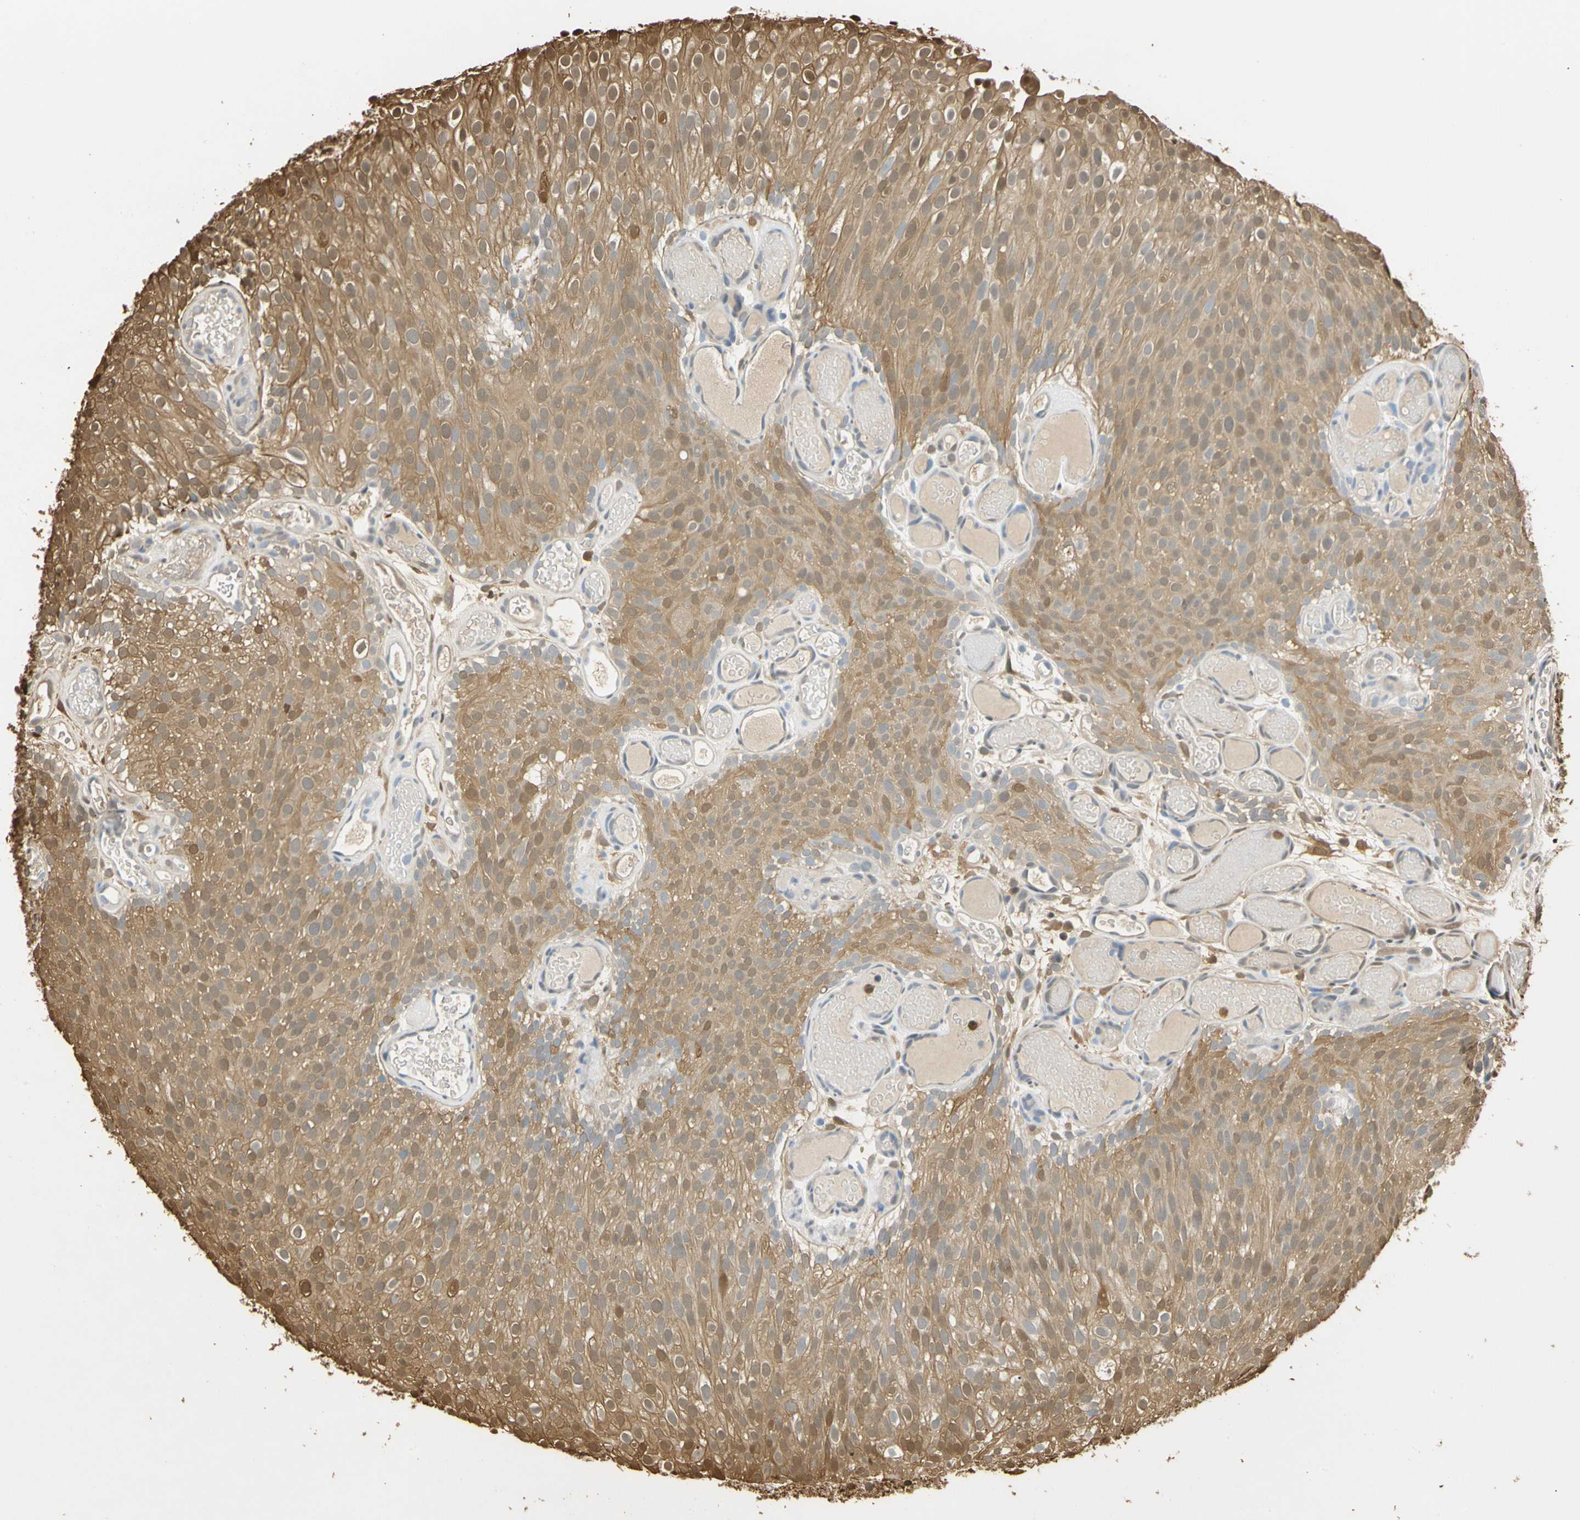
{"staining": {"intensity": "moderate", "quantity": ">75%", "location": "cytoplasmic/membranous,nuclear"}, "tissue": "urothelial cancer", "cell_type": "Tumor cells", "image_type": "cancer", "snomed": [{"axis": "morphology", "description": "Urothelial carcinoma, Low grade"}, {"axis": "topography", "description": "Urinary bladder"}], "caption": "Protein expression analysis of low-grade urothelial carcinoma demonstrates moderate cytoplasmic/membranous and nuclear staining in approximately >75% of tumor cells.", "gene": "S100A6", "patient": {"sex": "male", "age": 78}}